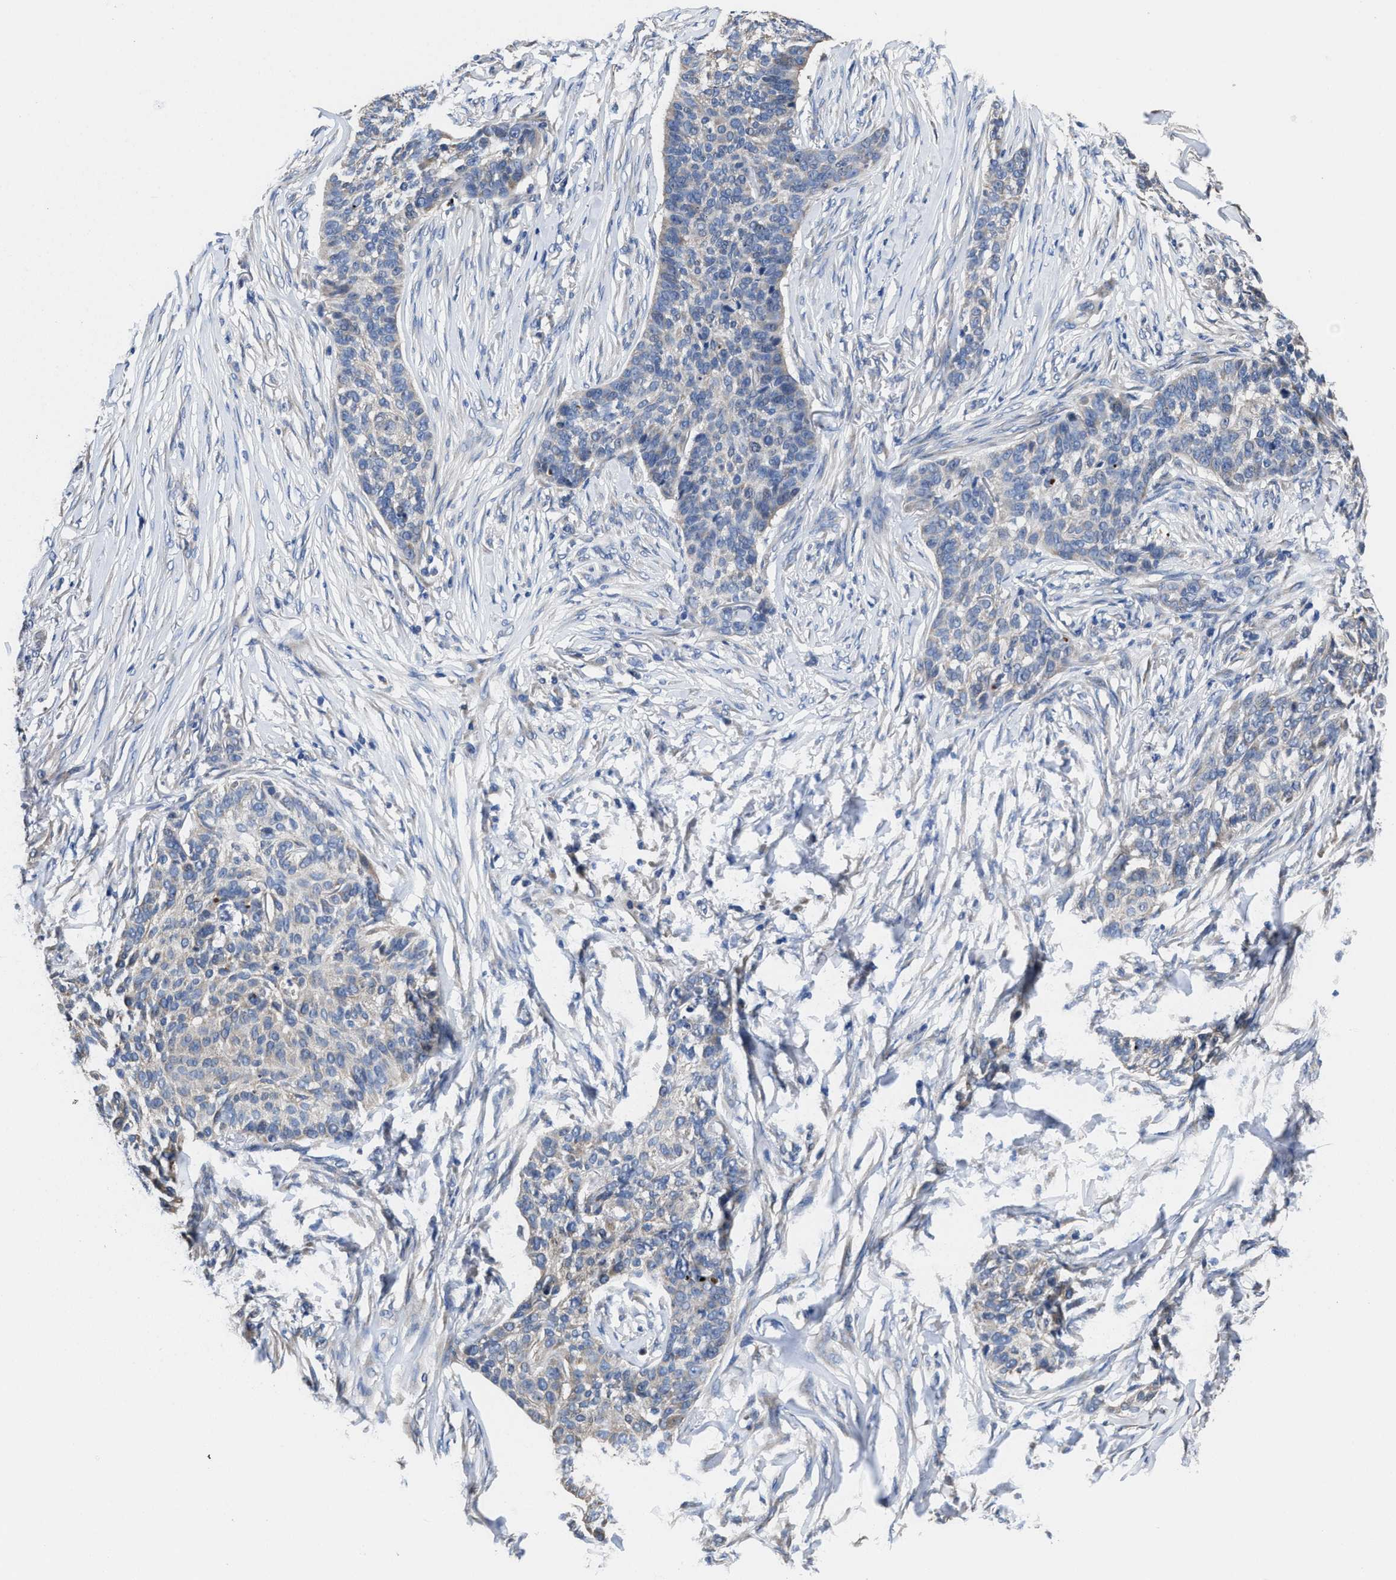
{"staining": {"intensity": "weak", "quantity": "<25%", "location": "cytoplasmic/membranous"}, "tissue": "skin cancer", "cell_type": "Tumor cells", "image_type": "cancer", "snomed": [{"axis": "morphology", "description": "Basal cell carcinoma"}, {"axis": "topography", "description": "Skin"}], "caption": "Skin cancer (basal cell carcinoma) stained for a protein using IHC reveals no positivity tumor cells.", "gene": "HOOK1", "patient": {"sex": "male", "age": 85}}